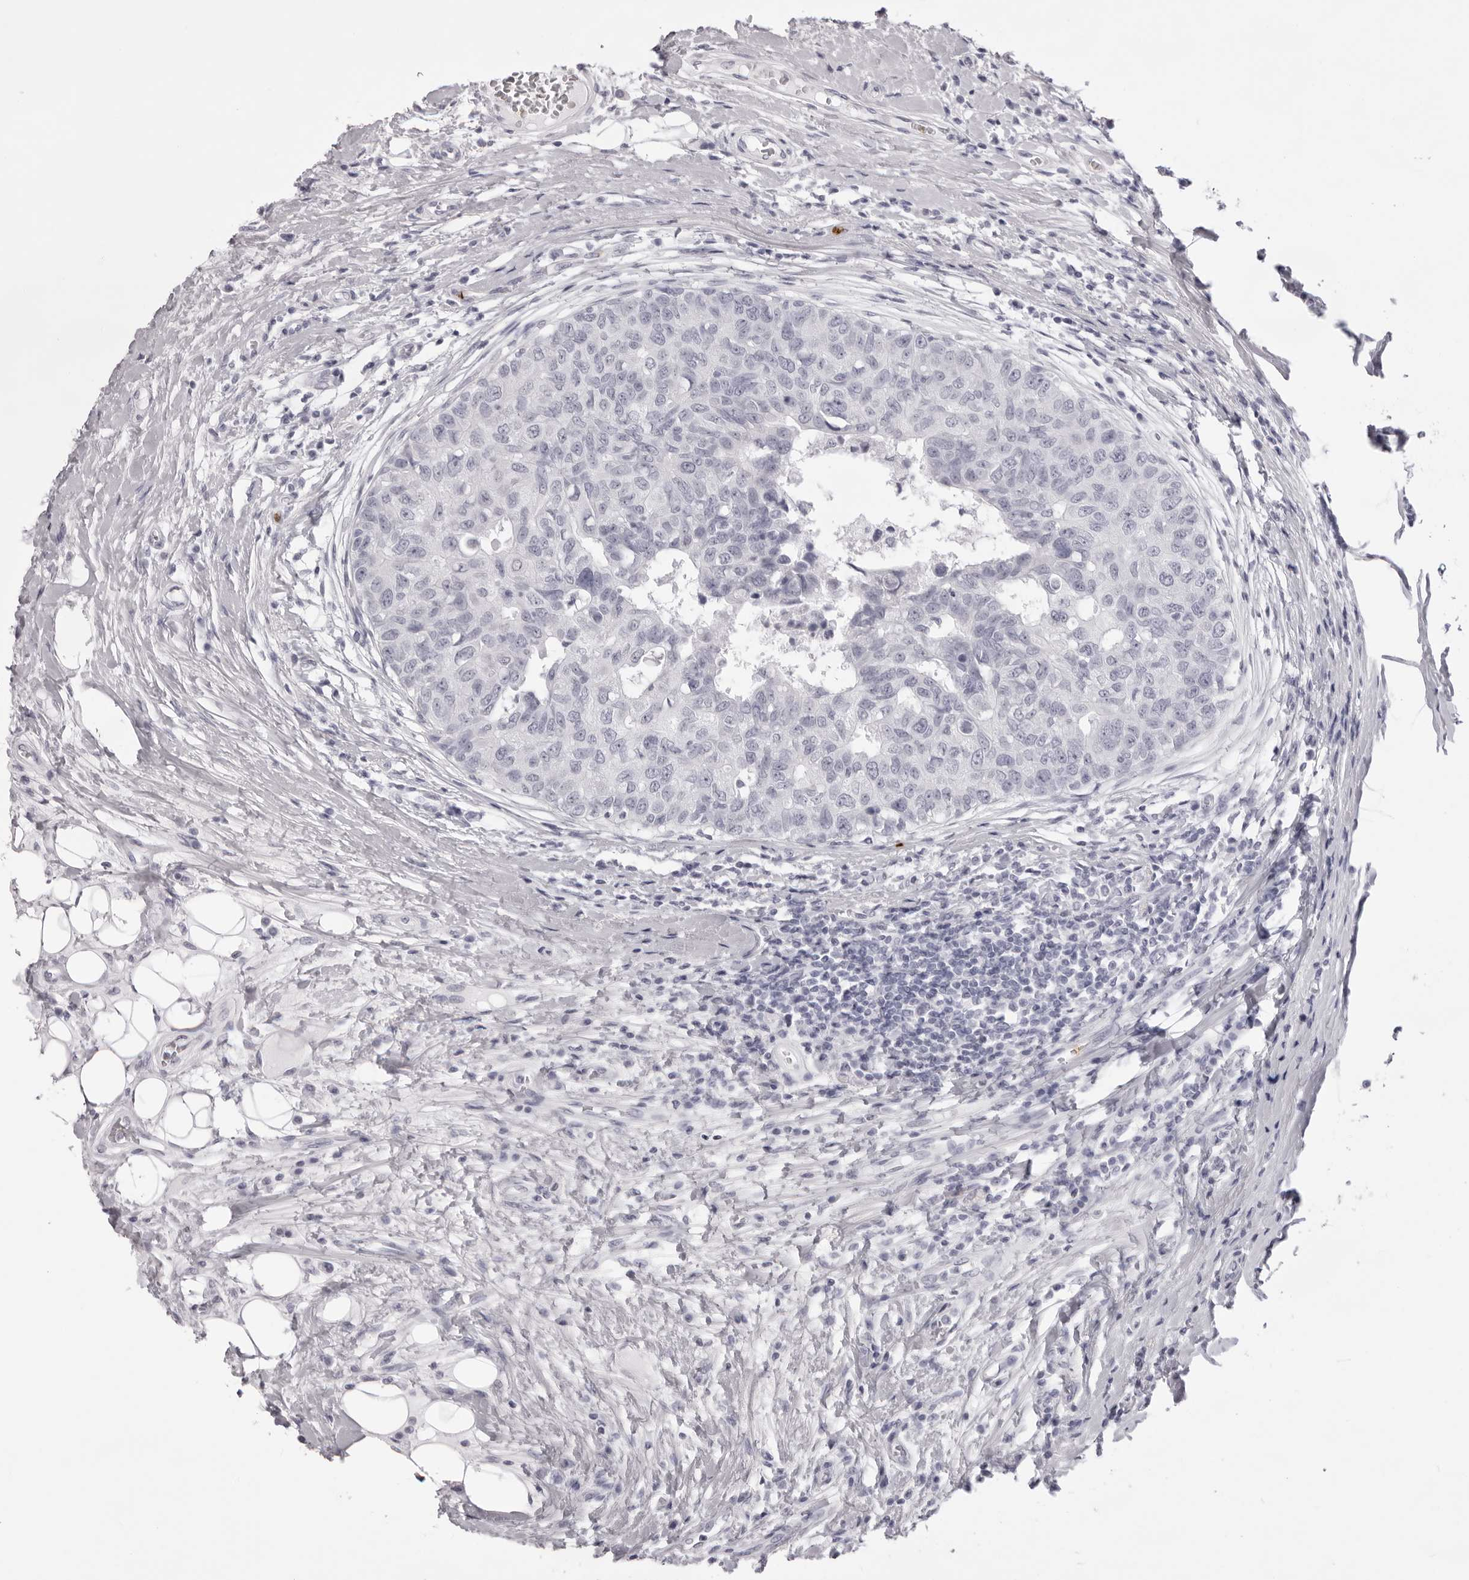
{"staining": {"intensity": "negative", "quantity": "none", "location": "none"}, "tissue": "breast cancer", "cell_type": "Tumor cells", "image_type": "cancer", "snomed": [{"axis": "morphology", "description": "Duct carcinoma"}, {"axis": "topography", "description": "Breast"}], "caption": "This histopathology image is of breast intraductal carcinoma stained with immunohistochemistry (IHC) to label a protein in brown with the nuclei are counter-stained blue. There is no positivity in tumor cells.", "gene": "SPTA1", "patient": {"sex": "female", "age": 27}}